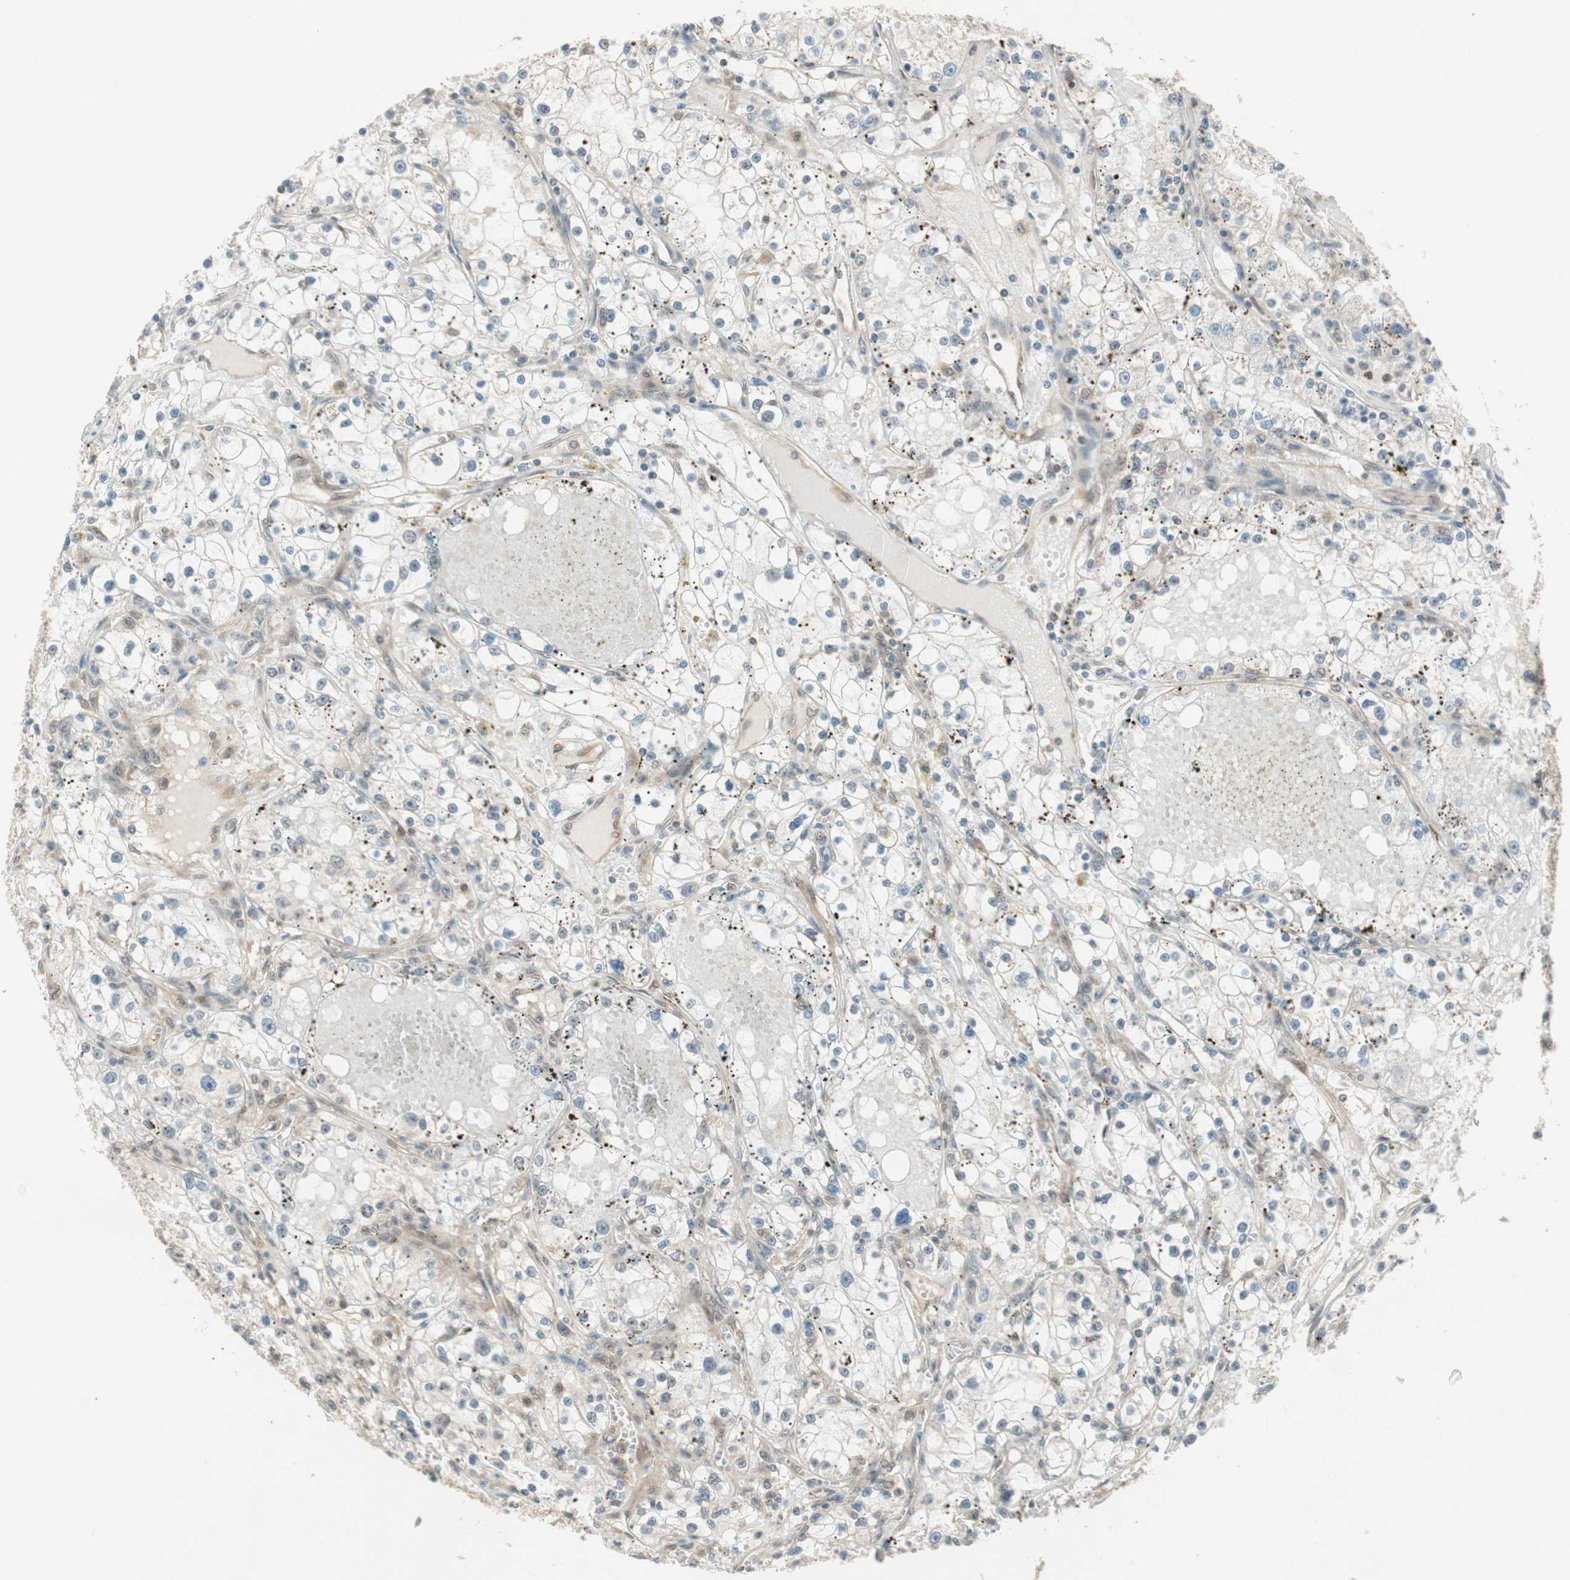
{"staining": {"intensity": "negative", "quantity": "none", "location": "none"}, "tissue": "renal cancer", "cell_type": "Tumor cells", "image_type": "cancer", "snomed": [{"axis": "morphology", "description": "Adenocarcinoma, NOS"}, {"axis": "topography", "description": "Kidney"}], "caption": "Human renal cancer (adenocarcinoma) stained for a protein using immunohistochemistry (IHC) shows no expression in tumor cells.", "gene": "PSMD8", "patient": {"sex": "male", "age": 56}}